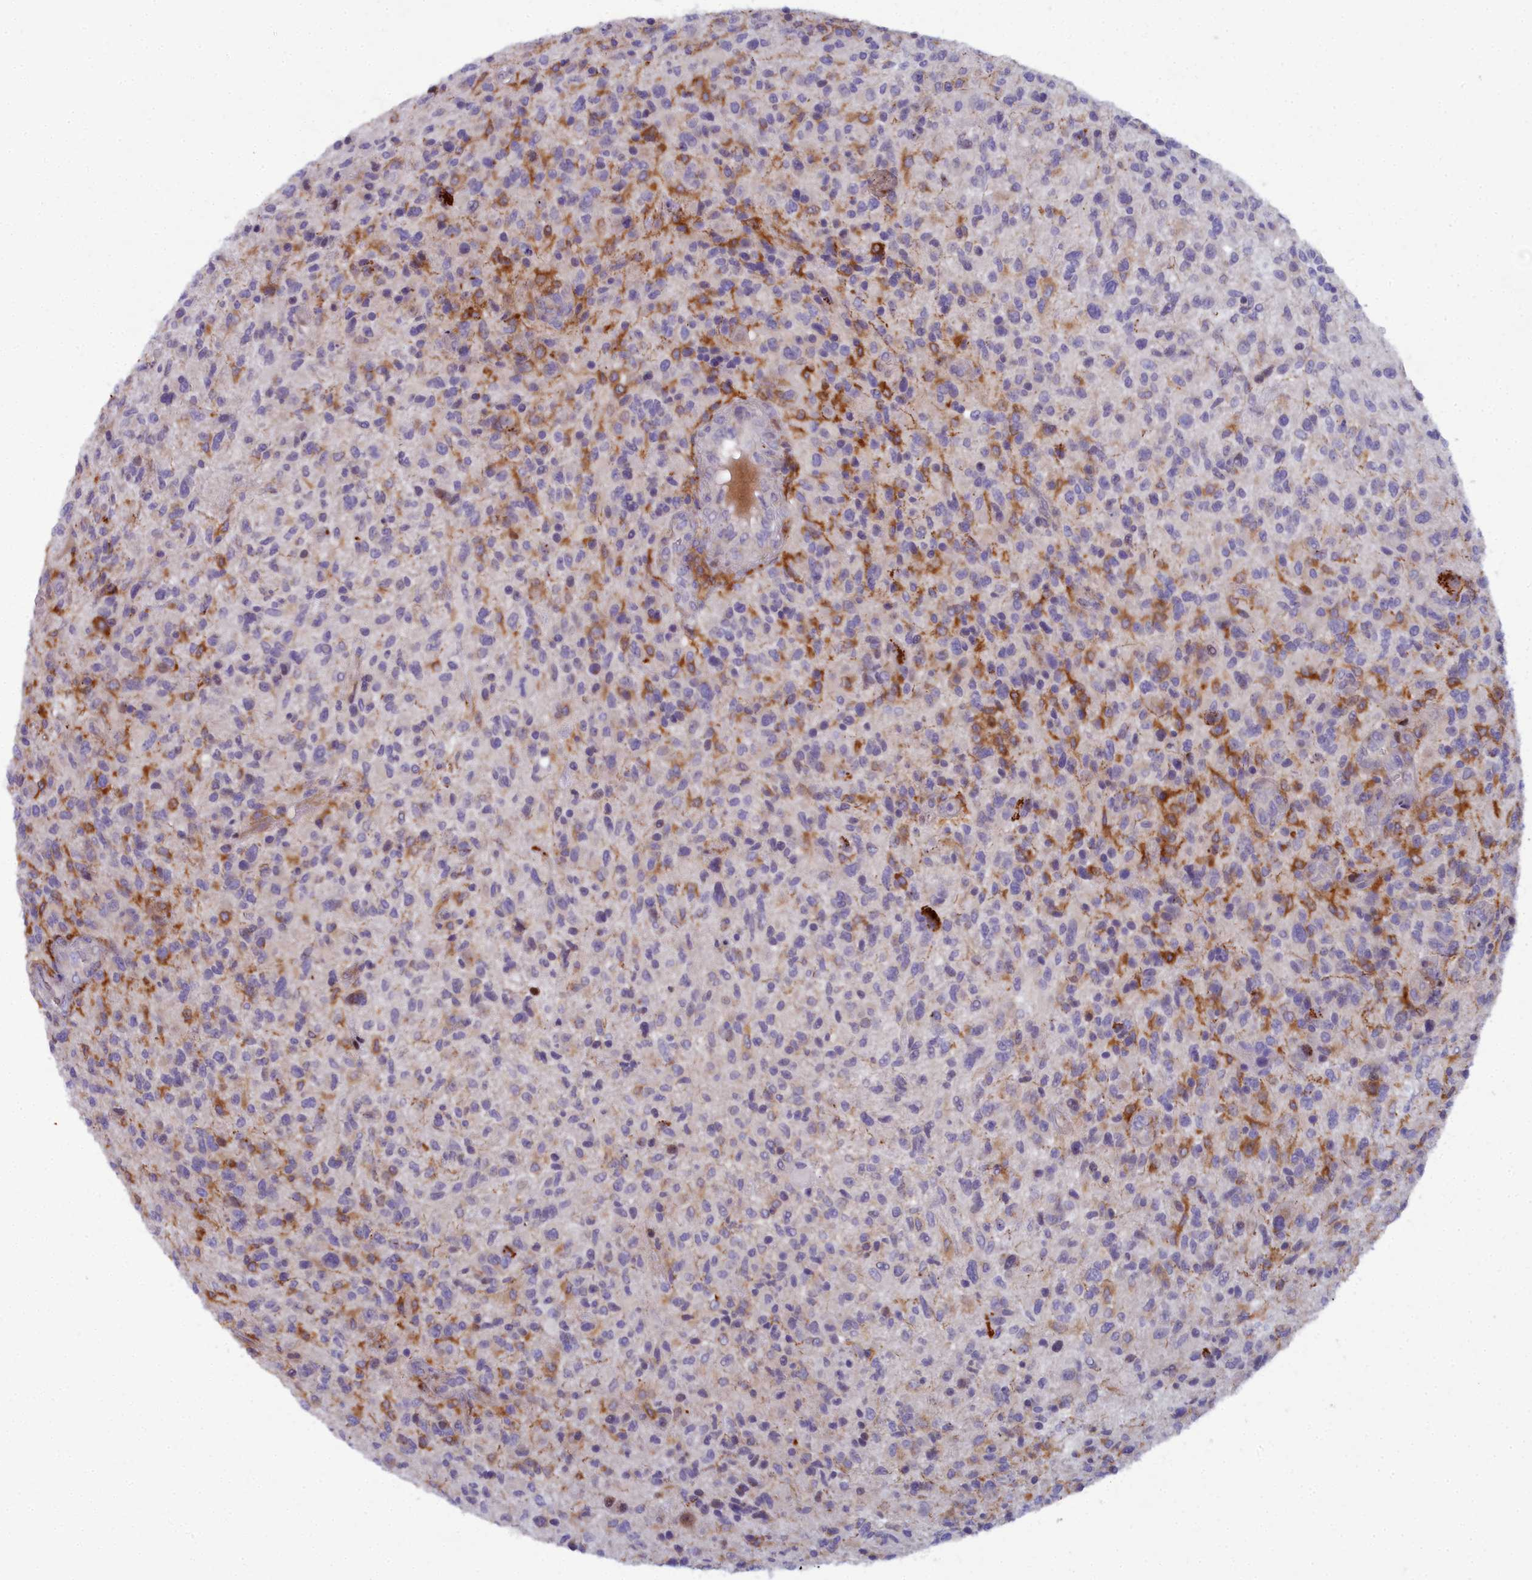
{"staining": {"intensity": "moderate", "quantity": "<25%", "location": "cytoplasmic/membranous"}, "tissue": "glioma", "cell_type": "Tumor cells", "image_type": "cancer", "snomed": [{"axis": "morphology", "description": "Glioma, malignant, High grade"}, {"axis": "topography", "description": "Brain"}], "caption": "About <25% of tumor cells in human glioma demonstrate moderate cytoplasmic/membranous protein expression as visualized by brown immunohistochemical staining.", "gene": "B9D2", "patient": {"sex": "male", "age": 47}}